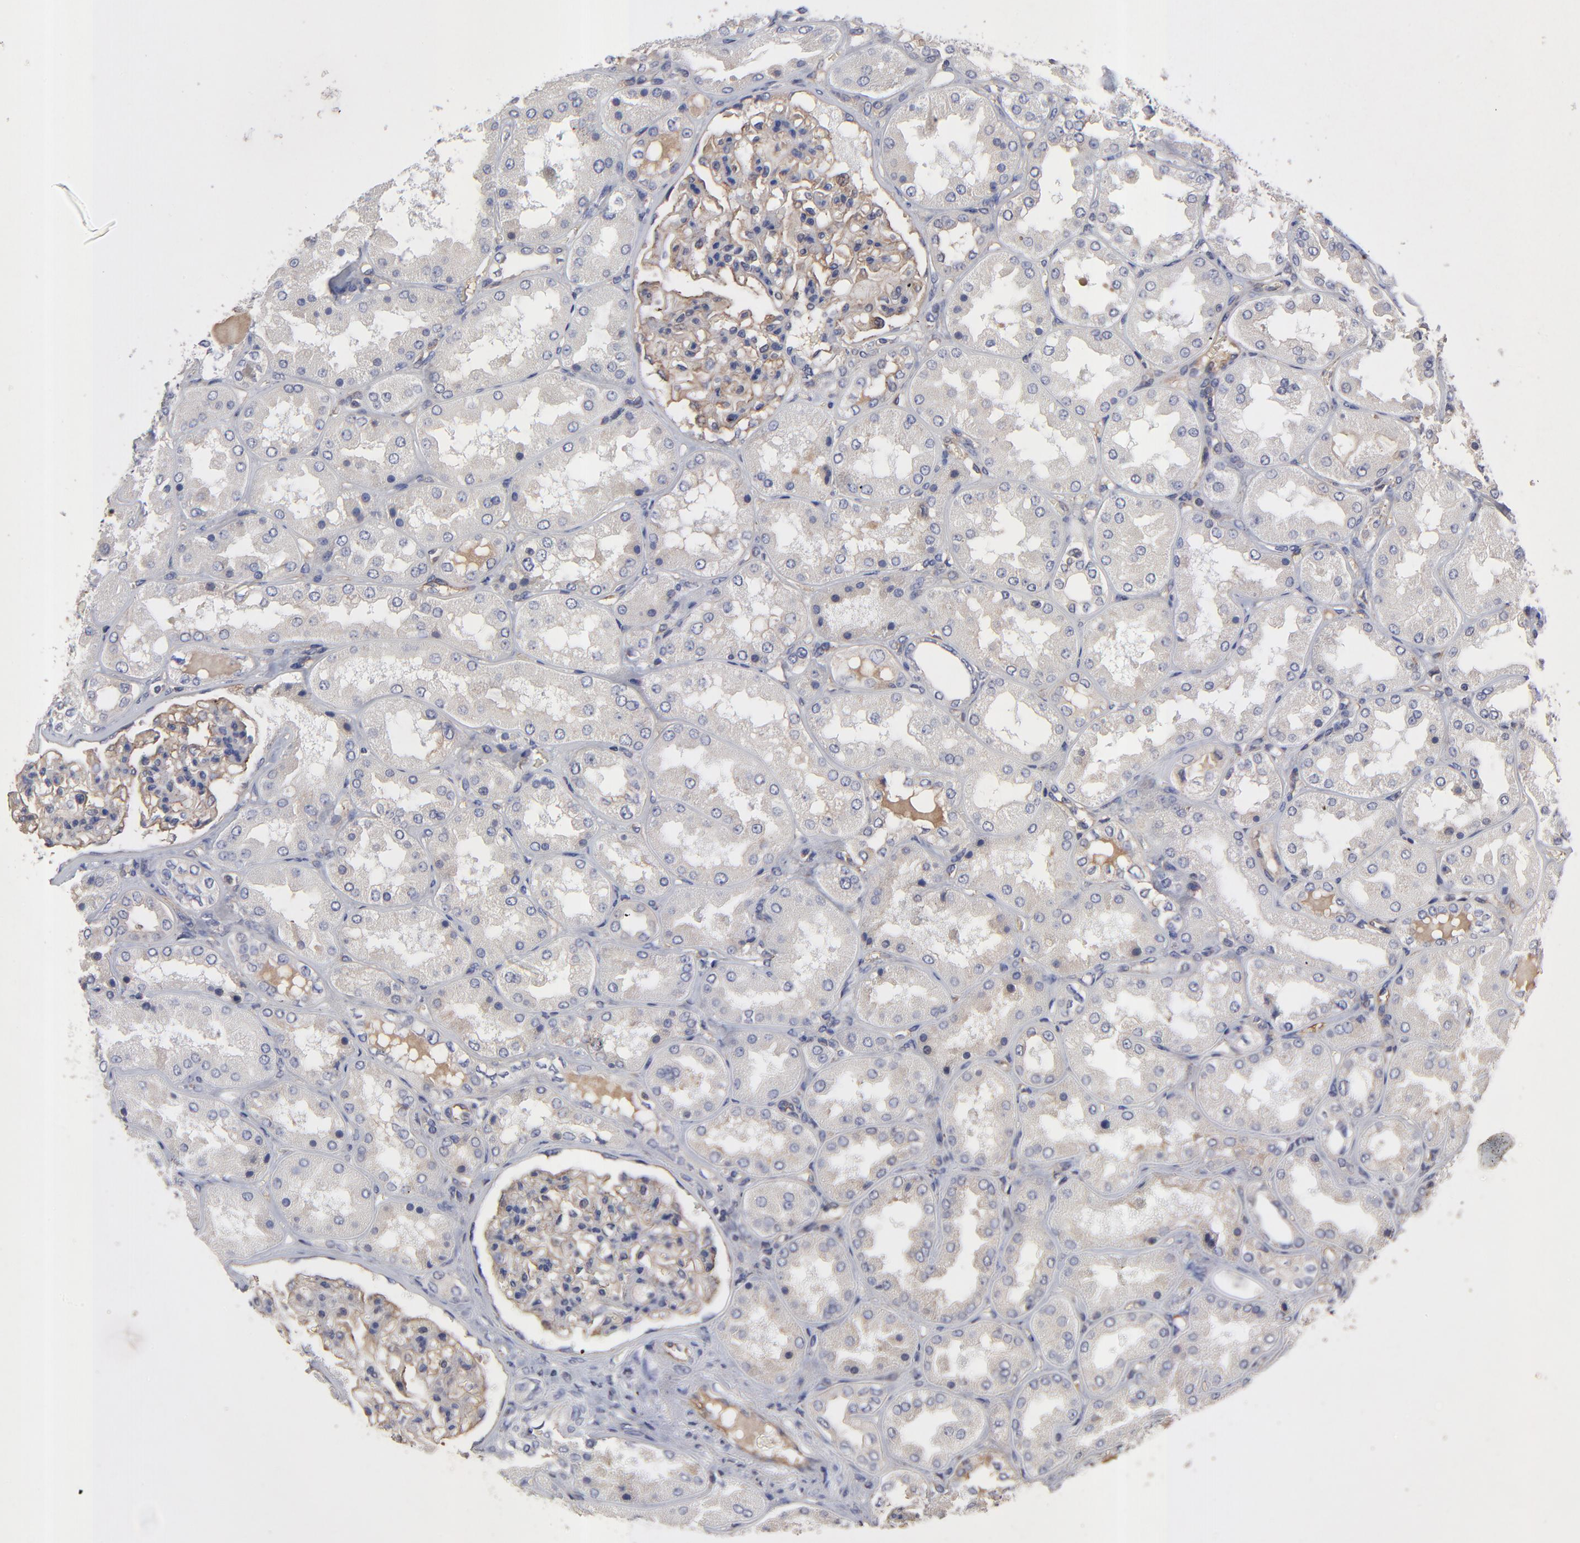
{"staining": {"intensity": "moderate", "quantity": ">75%", "location": "cytoplasmic/membranous"}, "tissue": "kidney", "cell_type": "Cells in glomeruli", "image_type": "normal", "snomed": [{"axis": "morphology", "description": "Normal tissue, NOS"}, {"axis": "topography", "description": "Kidney"}], "caption": "Immunohistochemistry (DAB) staining of unremarkable kidney displays moderate cytoplasmic/membranous protein positivity in approximately >75% of cells in glomeruli. (Brightfield microscopy of DAB IHC at high magnification).", "gene": "SULF2", "patient": {"sex": "female", "age": 56}}